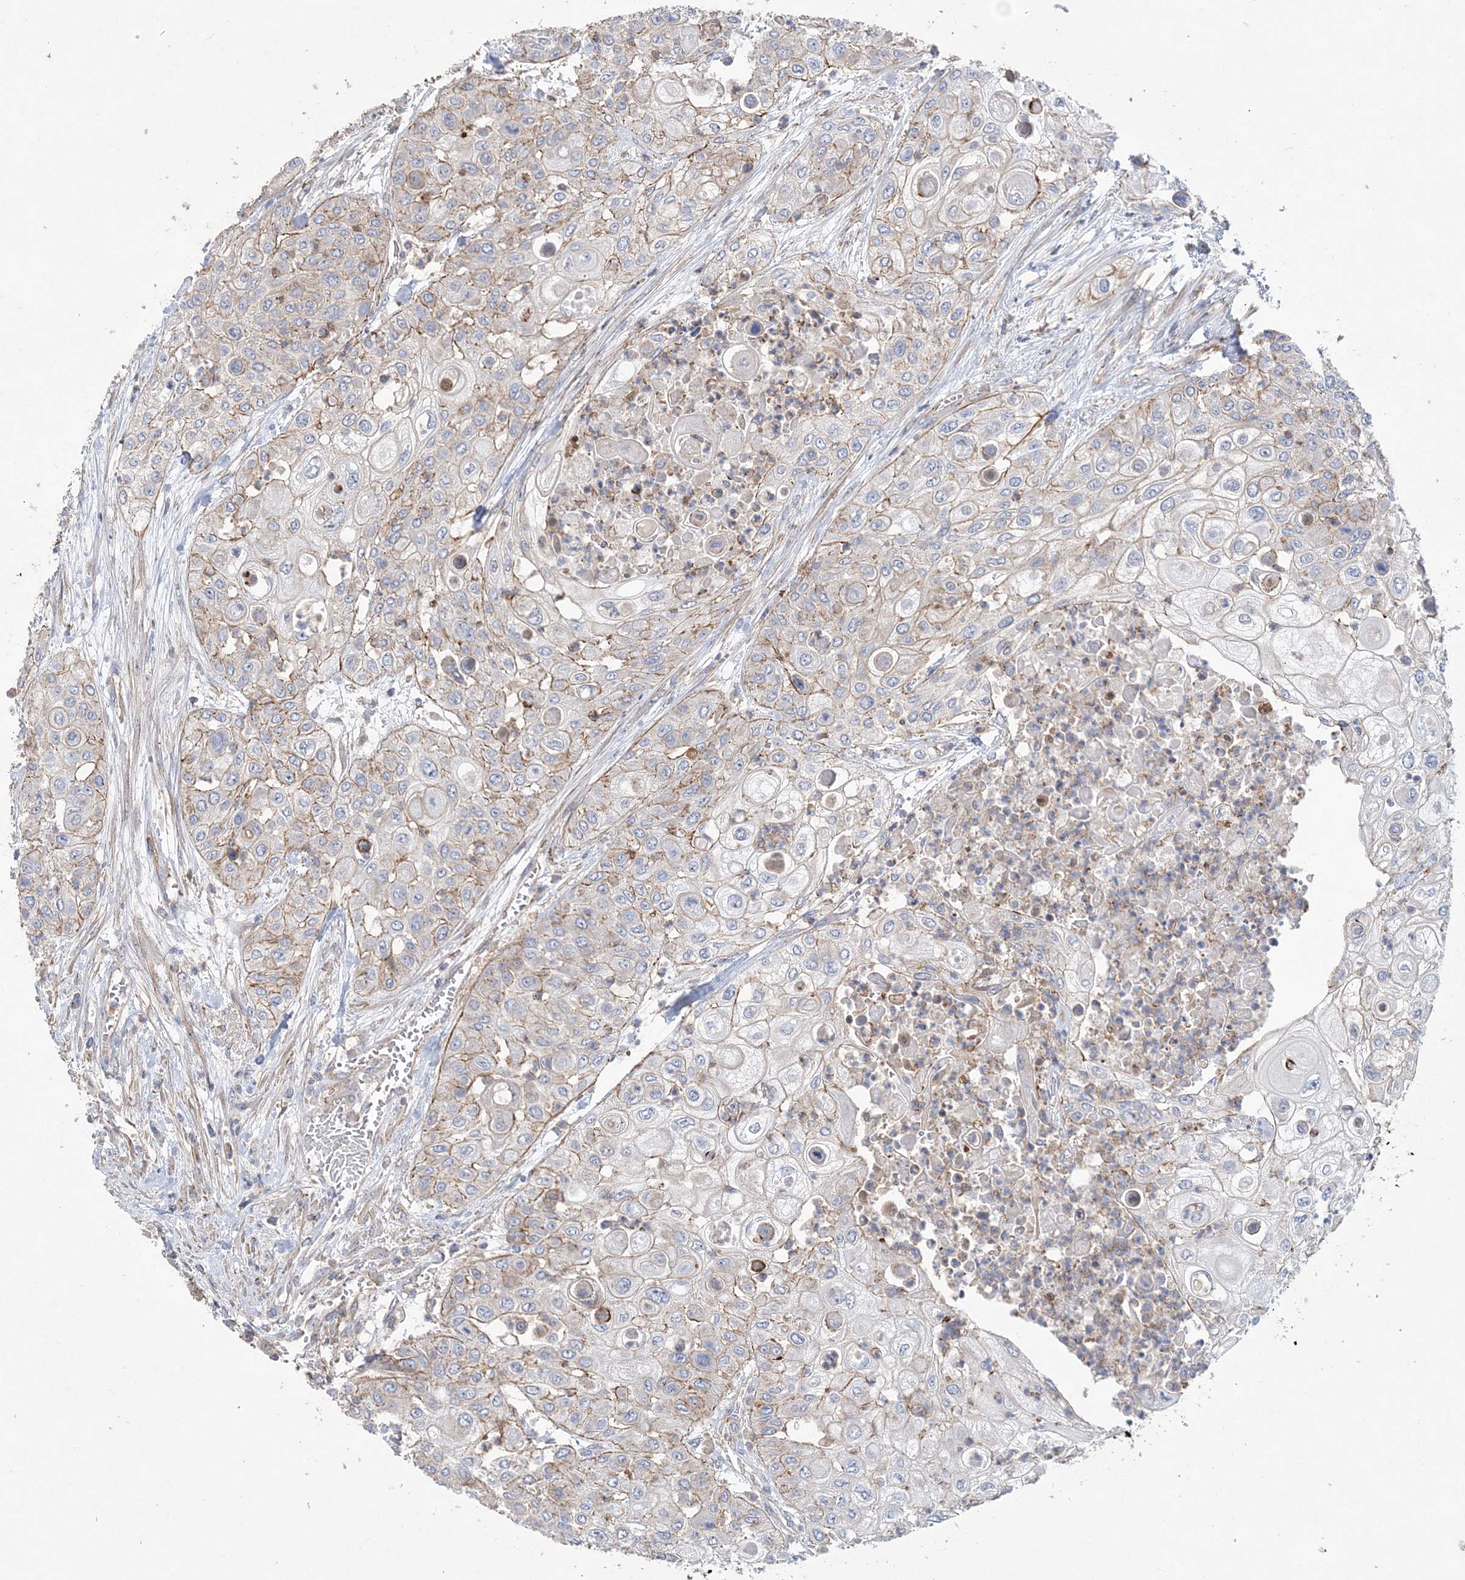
{"staining": {"intensity": "weak", "quantity": "25%-75%", "location": "cytoplasmic/membranous"}, "tissue": "urothelial cancer", "cell_type": "Tumor cells", "image_type": "cancer", "snomed": [{"axis": "morphology", "description": "Urothelial carcinoma, High grade"}, {"axis": "topography", "description": "Urinary bladder"}], "caption": "Protein expression analysis of urothelial cancer displays weak cytoplasmic/membranous positivity in approximately 25%-75% of tumor cells.", "gene": "PIGC", "patient": {"sex": "female", "age": 79}}